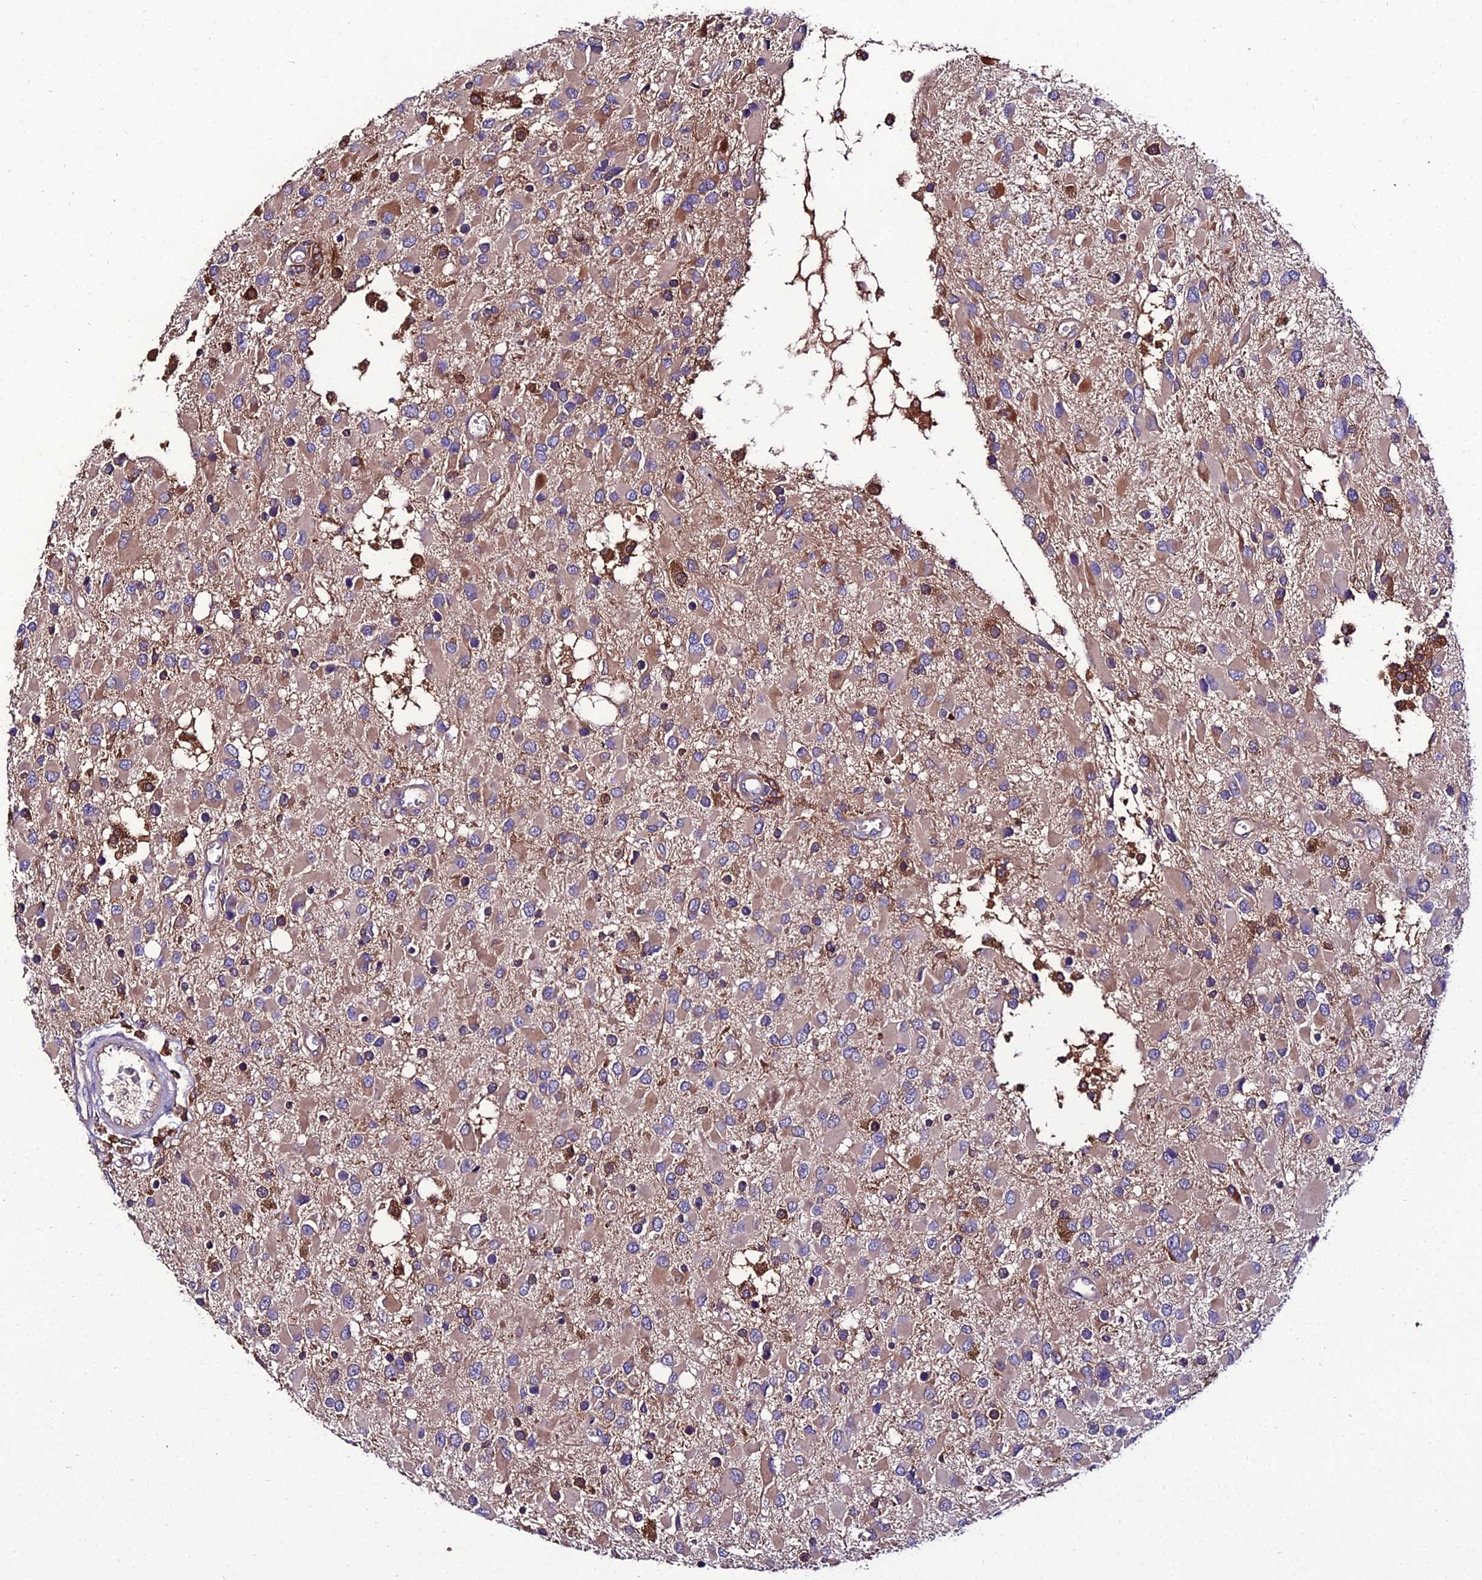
{"staining": {"intensity": "moderate", "quantity": "<25%", "location": "cytoplasmic/membranous"}, "tissue": "glioma", "cell_type": "Tumor cells", "image_type": "cancer", "snomed": [{"axis": "morphology", "description": "Glioma, malignant, High grade"}, {"axis": "topography", "description": "Brain"}], "caption": "This photomicrograph displays immunohistochemistry (IHC) staining of glioma, with low moderate cytoplasmic/membranous staining in about <25% of tumor cells.", "gene": "C2orf69", "patient": {"sex": "male", "age": 53}}